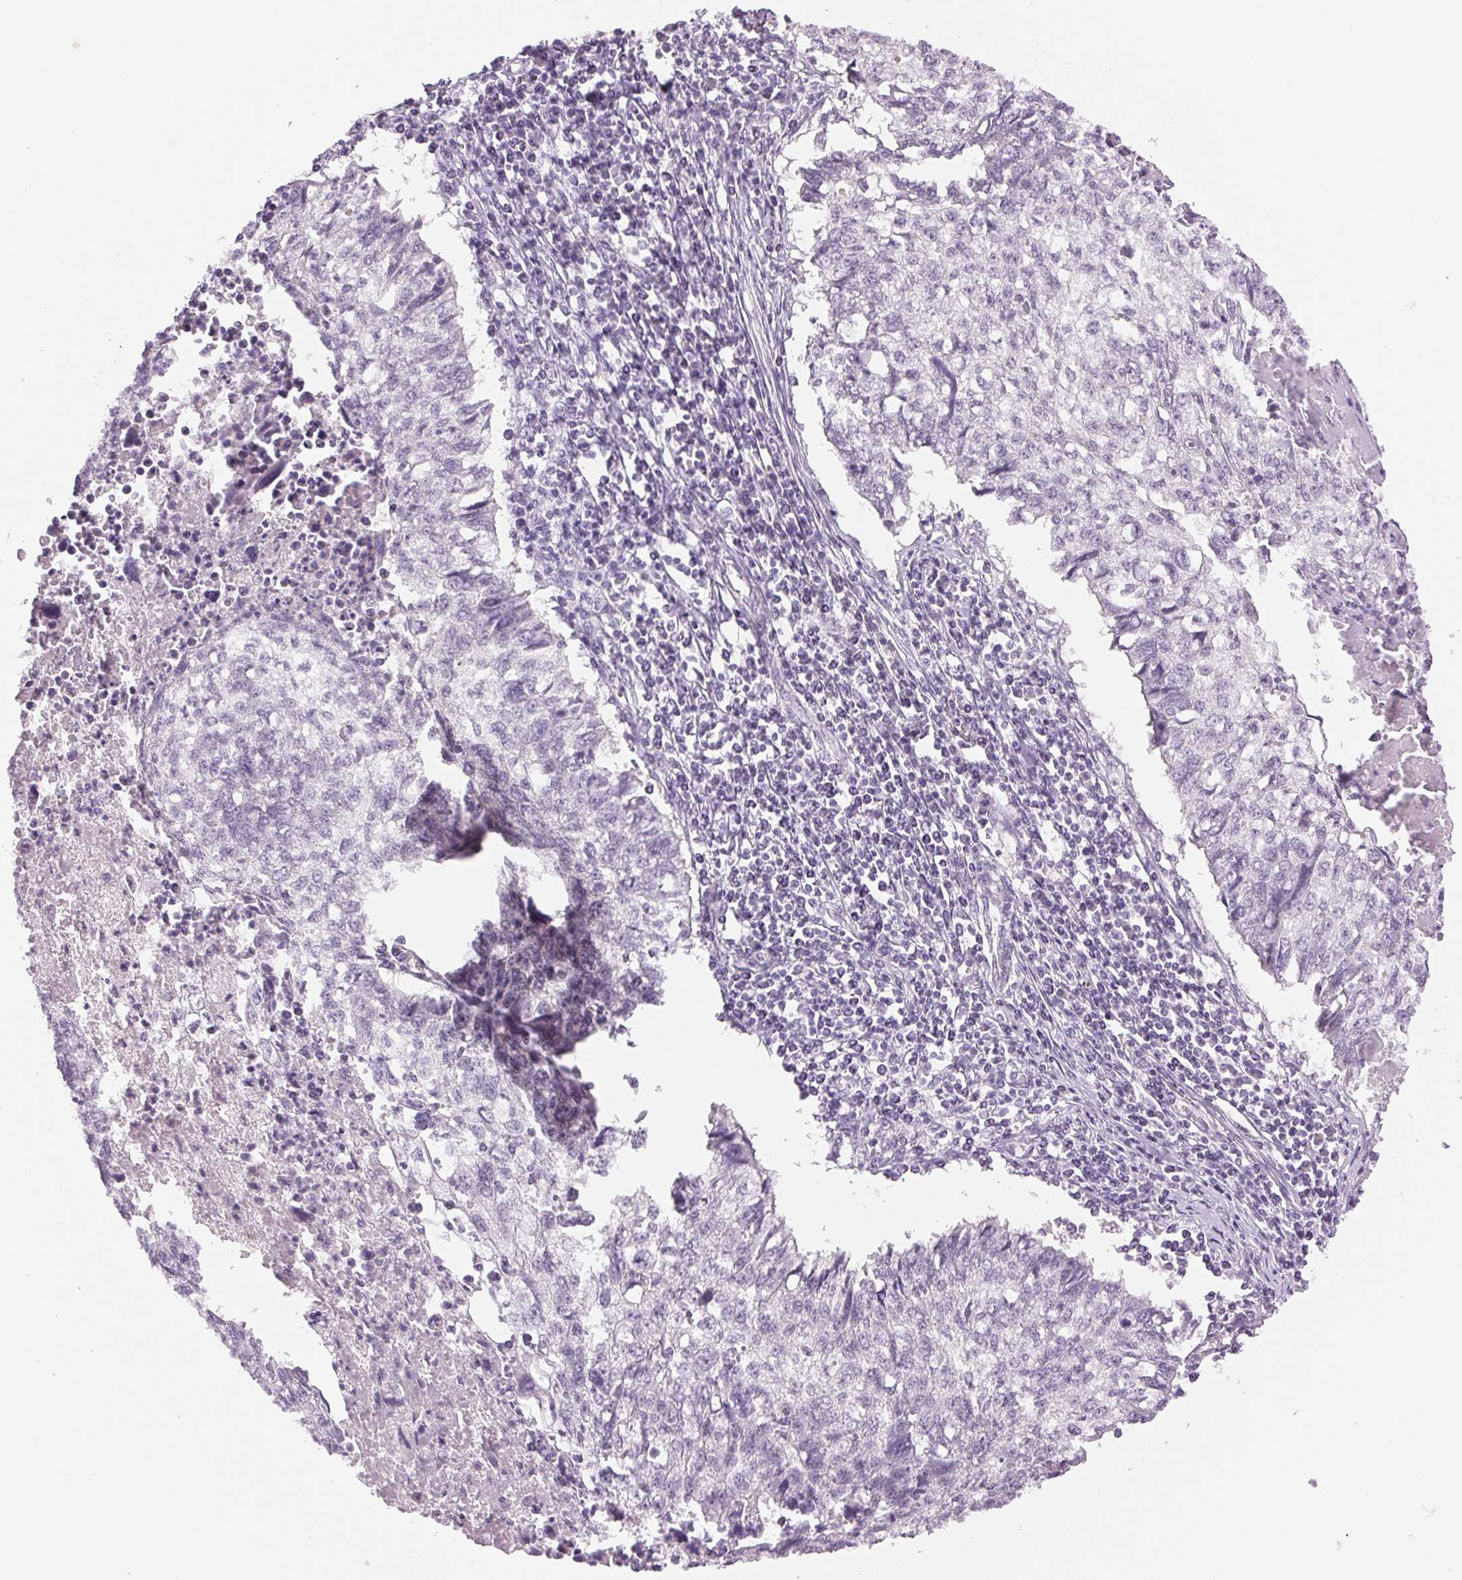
{"staining": {"intensity": "negative", "quantity": "none", "location": "none"}, "tissue": "lung cancer", "cell_type": "Tumor cells", "image_type": "cancer", "snomed": [{"axis": "morphology", "description": "Normal morphology"}, {"axis": "morphology", "description": "Aneuploidy"}, {"axis": "morphology", "description": "Squamous cell carcinoma, NOS"}, {"axis": "topography", "description": "Lymph node"}, {"axis": "topography", "description": "Lung"}], "caption": "Immunohistochemical staining of human aneuploidy (lung) demonstrates no significant staining in tumor cells.", "gene": "PPIA", "patient": {"sex": "female", "age": 76}}